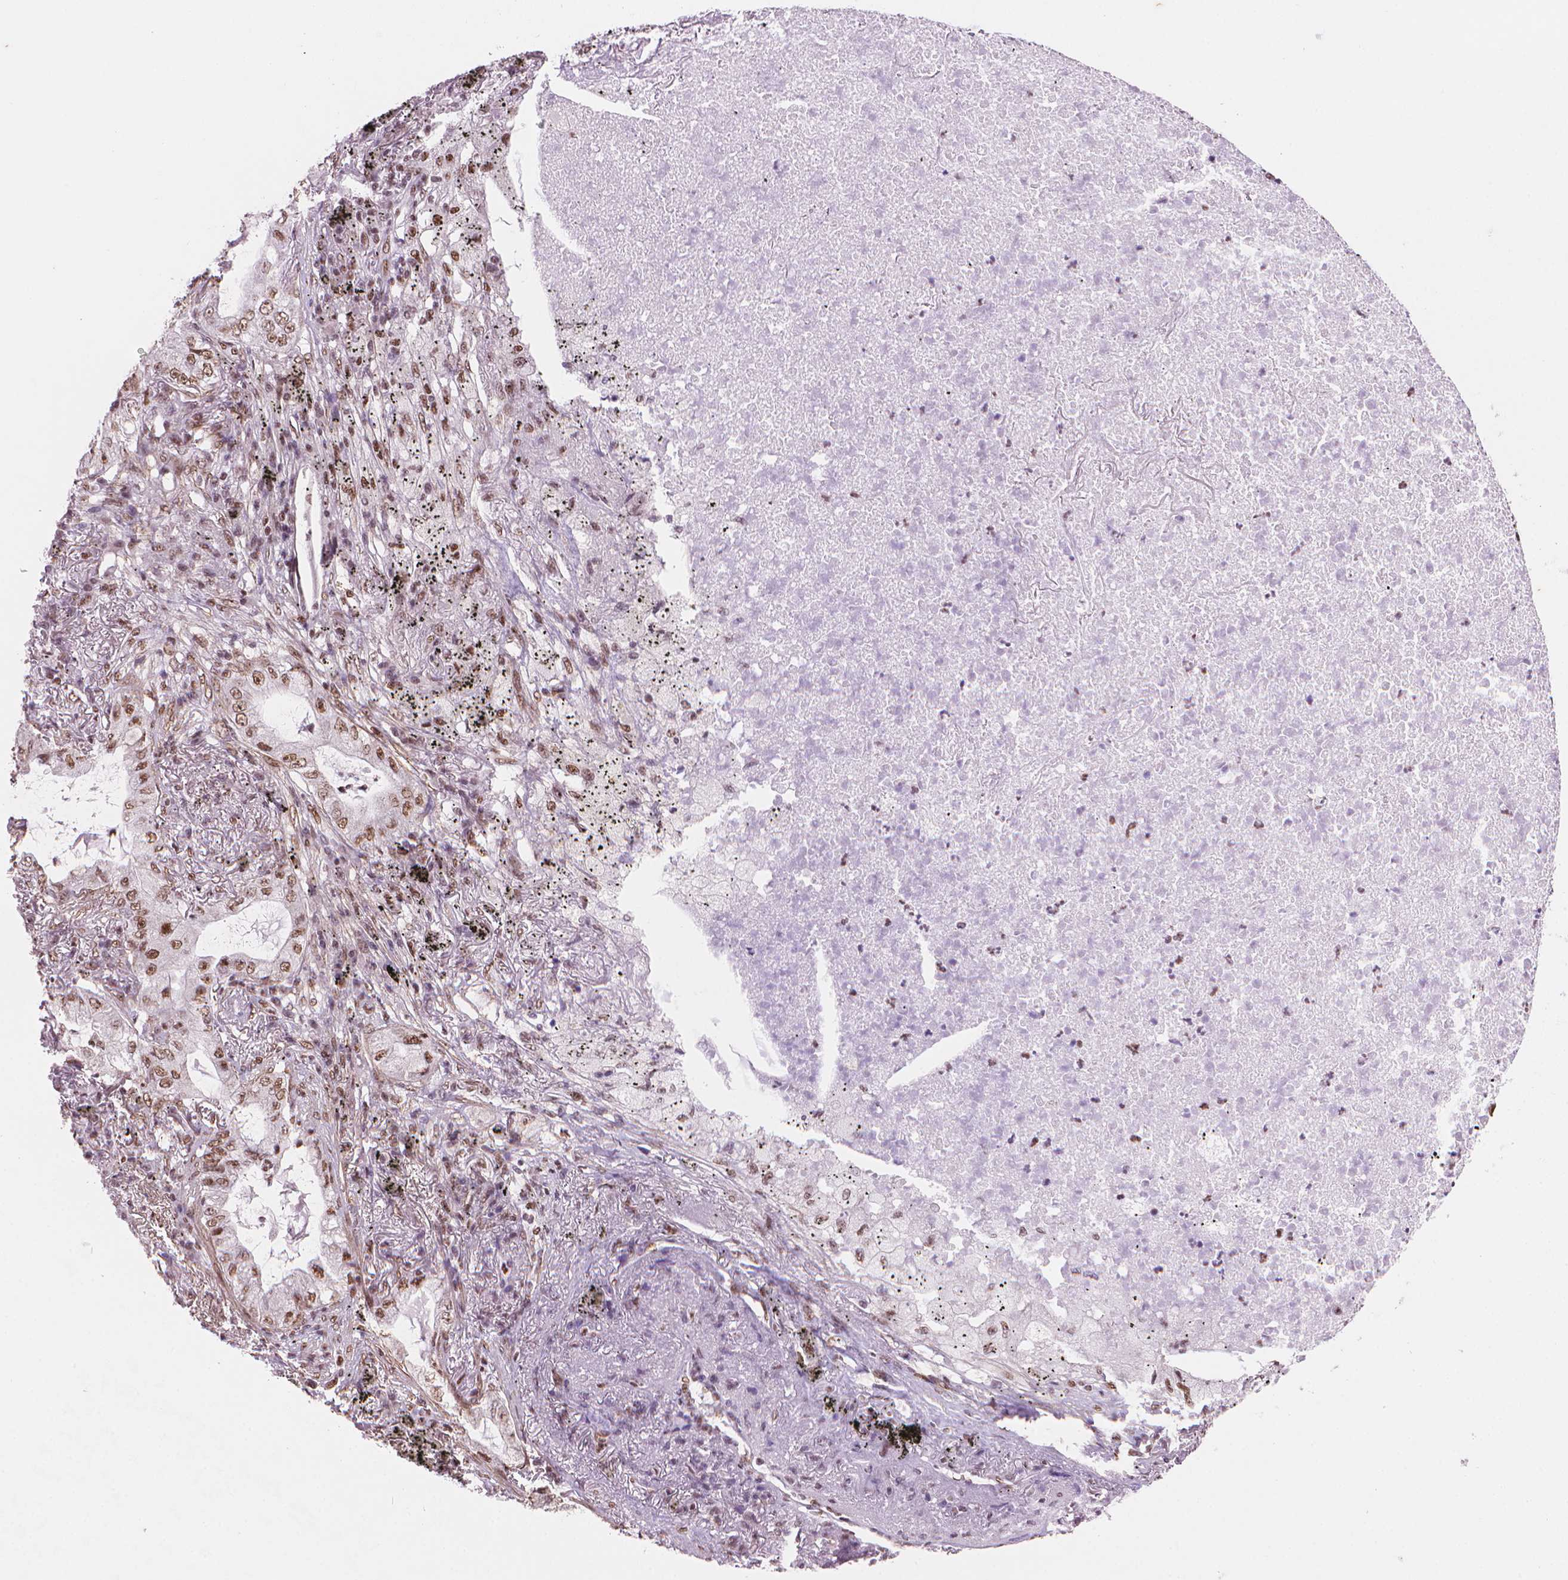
{"staining": {"intensity": "moderate", "quantity": "25%-75%", "location": "nuclear"}, "tissue": "lung cancer", "cell_type": "Tumor cells", "image_type": "cancer", "snomed": [{"axis": "morphology", "description": "Adenocarcinoma, NOS"}, {"axis": "topography", "description": "Lung"}], "caption": "Adenocarcinoma (lung) stained with a brown dye demonstrates moderate nuclear positive expression in about 25%-75% of tumor cells.", "gene": "UBN1", "patient": {"sex": "female", "age": 73}}